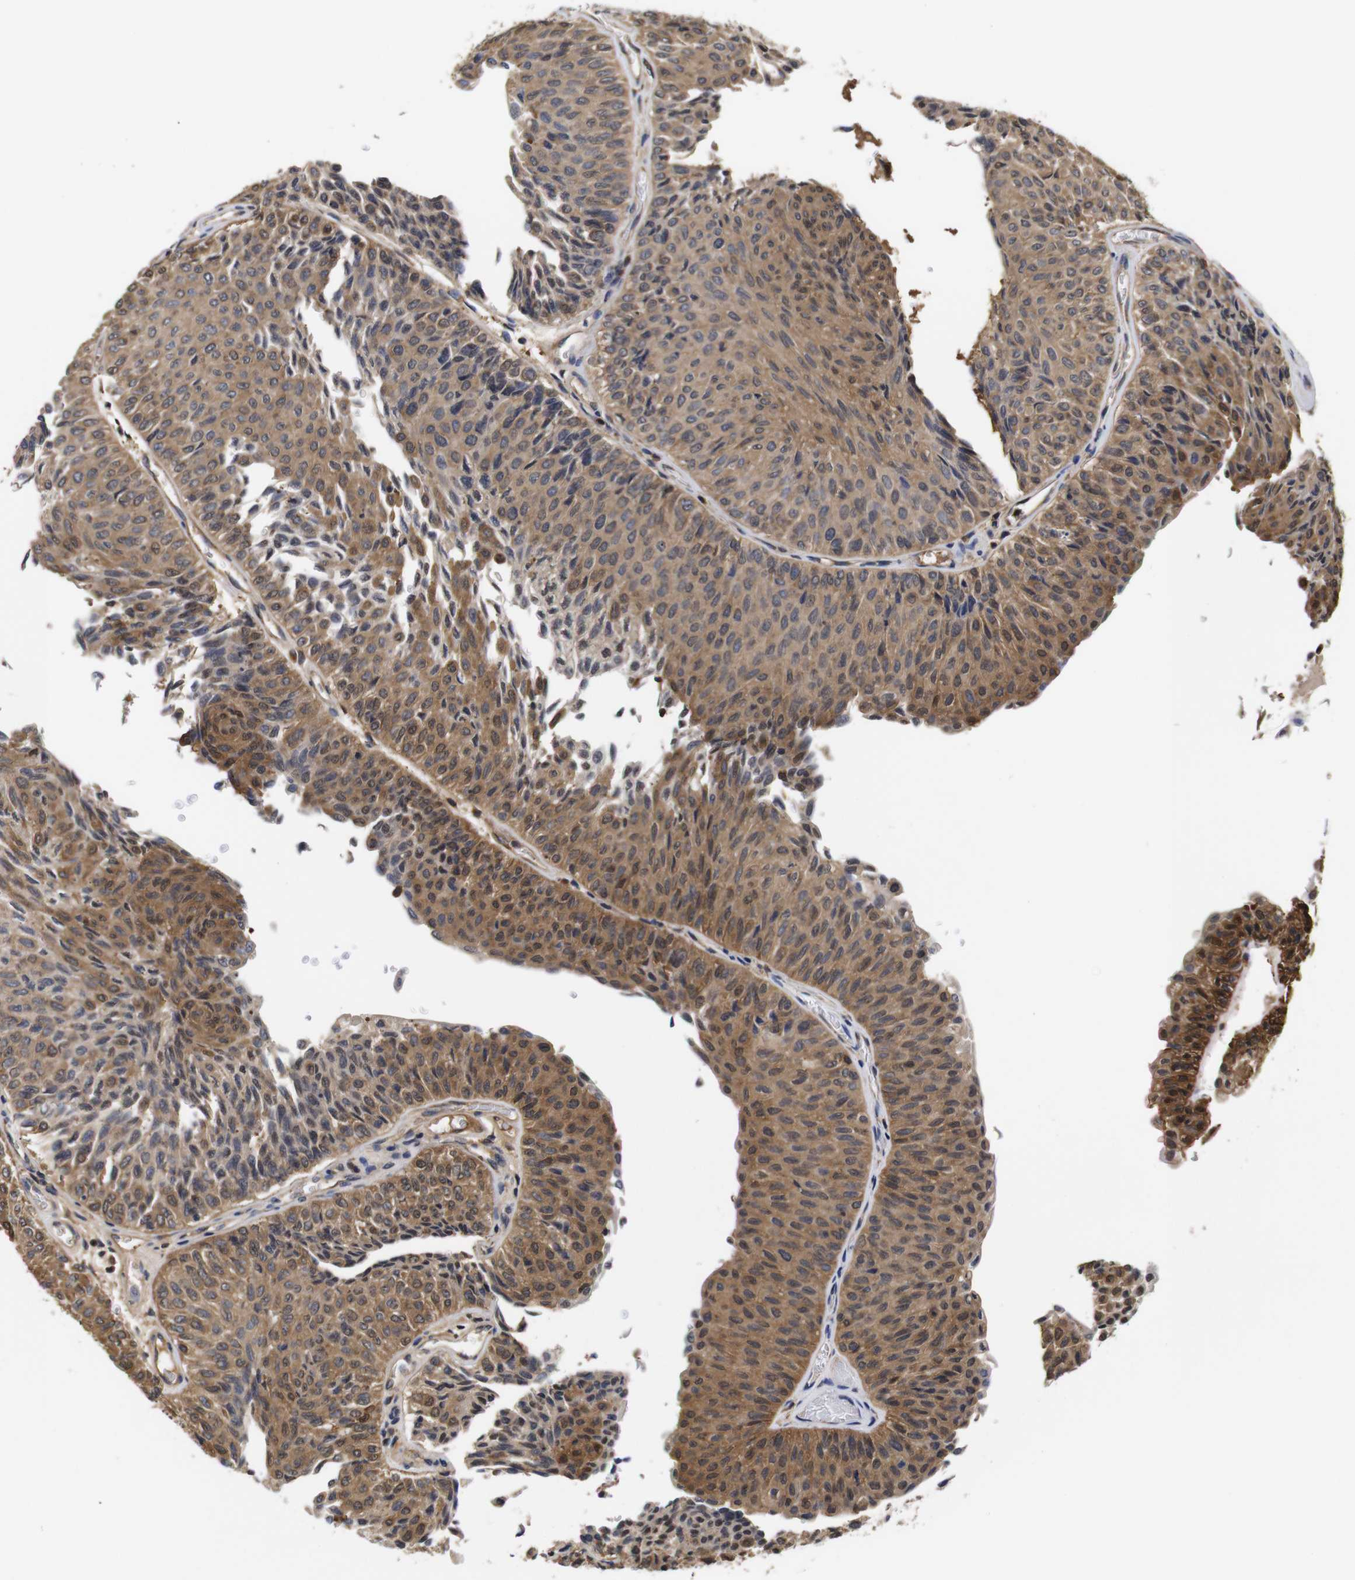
{"staining": {"intensity": "moderate", "quantity": ">75%", "location": "cytoplasmic/membranous"}, "tissue": "urothelial cancer", "cell_type": "Tumor cells", "image_type": "cancer", "snomed": [{"axis": "morphology", "description": "Urothelial carcinoma, Low grade"}, {"axis": "topography", "description": "Urinary bladder"}], "caption": "Immunohistochemical staining of human low-grade urothelial carcinoma reveals moderate cytoplasmic/membranous protein expression in approximately >75% of tumor cells.", "gene": "LRRCC1", "patient": {"sex": "male", "age": 78}}